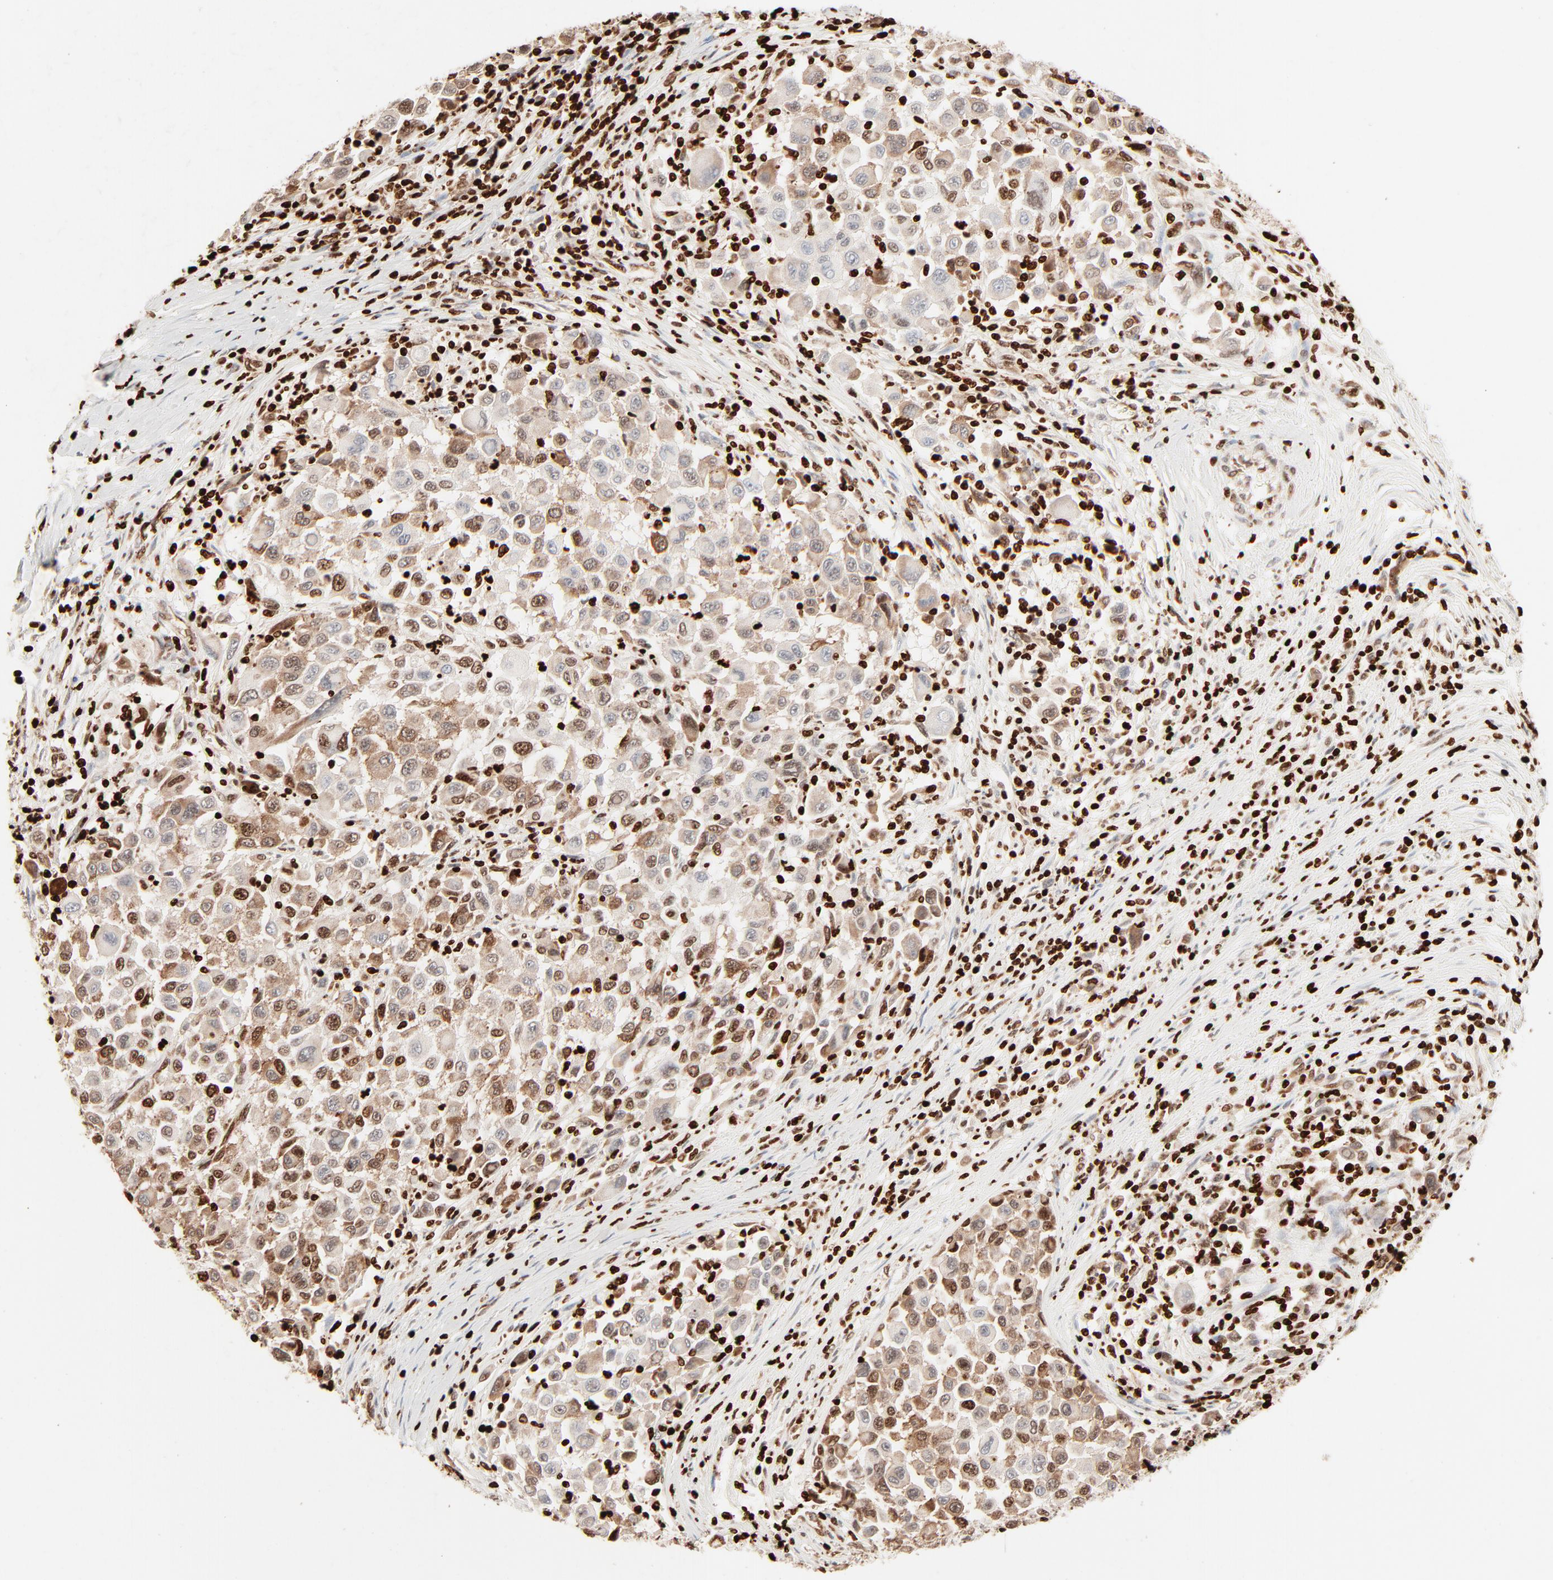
{"staining": {"intensity": "strong", "quantity": ">75%", "location": "cytoplasmic/membranous,nuclear"}, "tissue": "melanoma", "cell_type": "Tumor cells", "image_type": "cancer", "snomed": [{"axis": "morphology", "description": "Malignant melanoma, Metastatic site"}, {"axis": "topography", "description": "Lymph node"}], "caption": "Immunohistochemical staining of human melanoma reveals strong cytoplasmic/membranous and nuclear protein expression in about >75% of tumor cells. (DAB (3,3'-diaminobenzidine) IHC with brightfield microscopy, high magnification).", "gene": "HMGB2", "patient": {"sex": "male", "age": 61}}